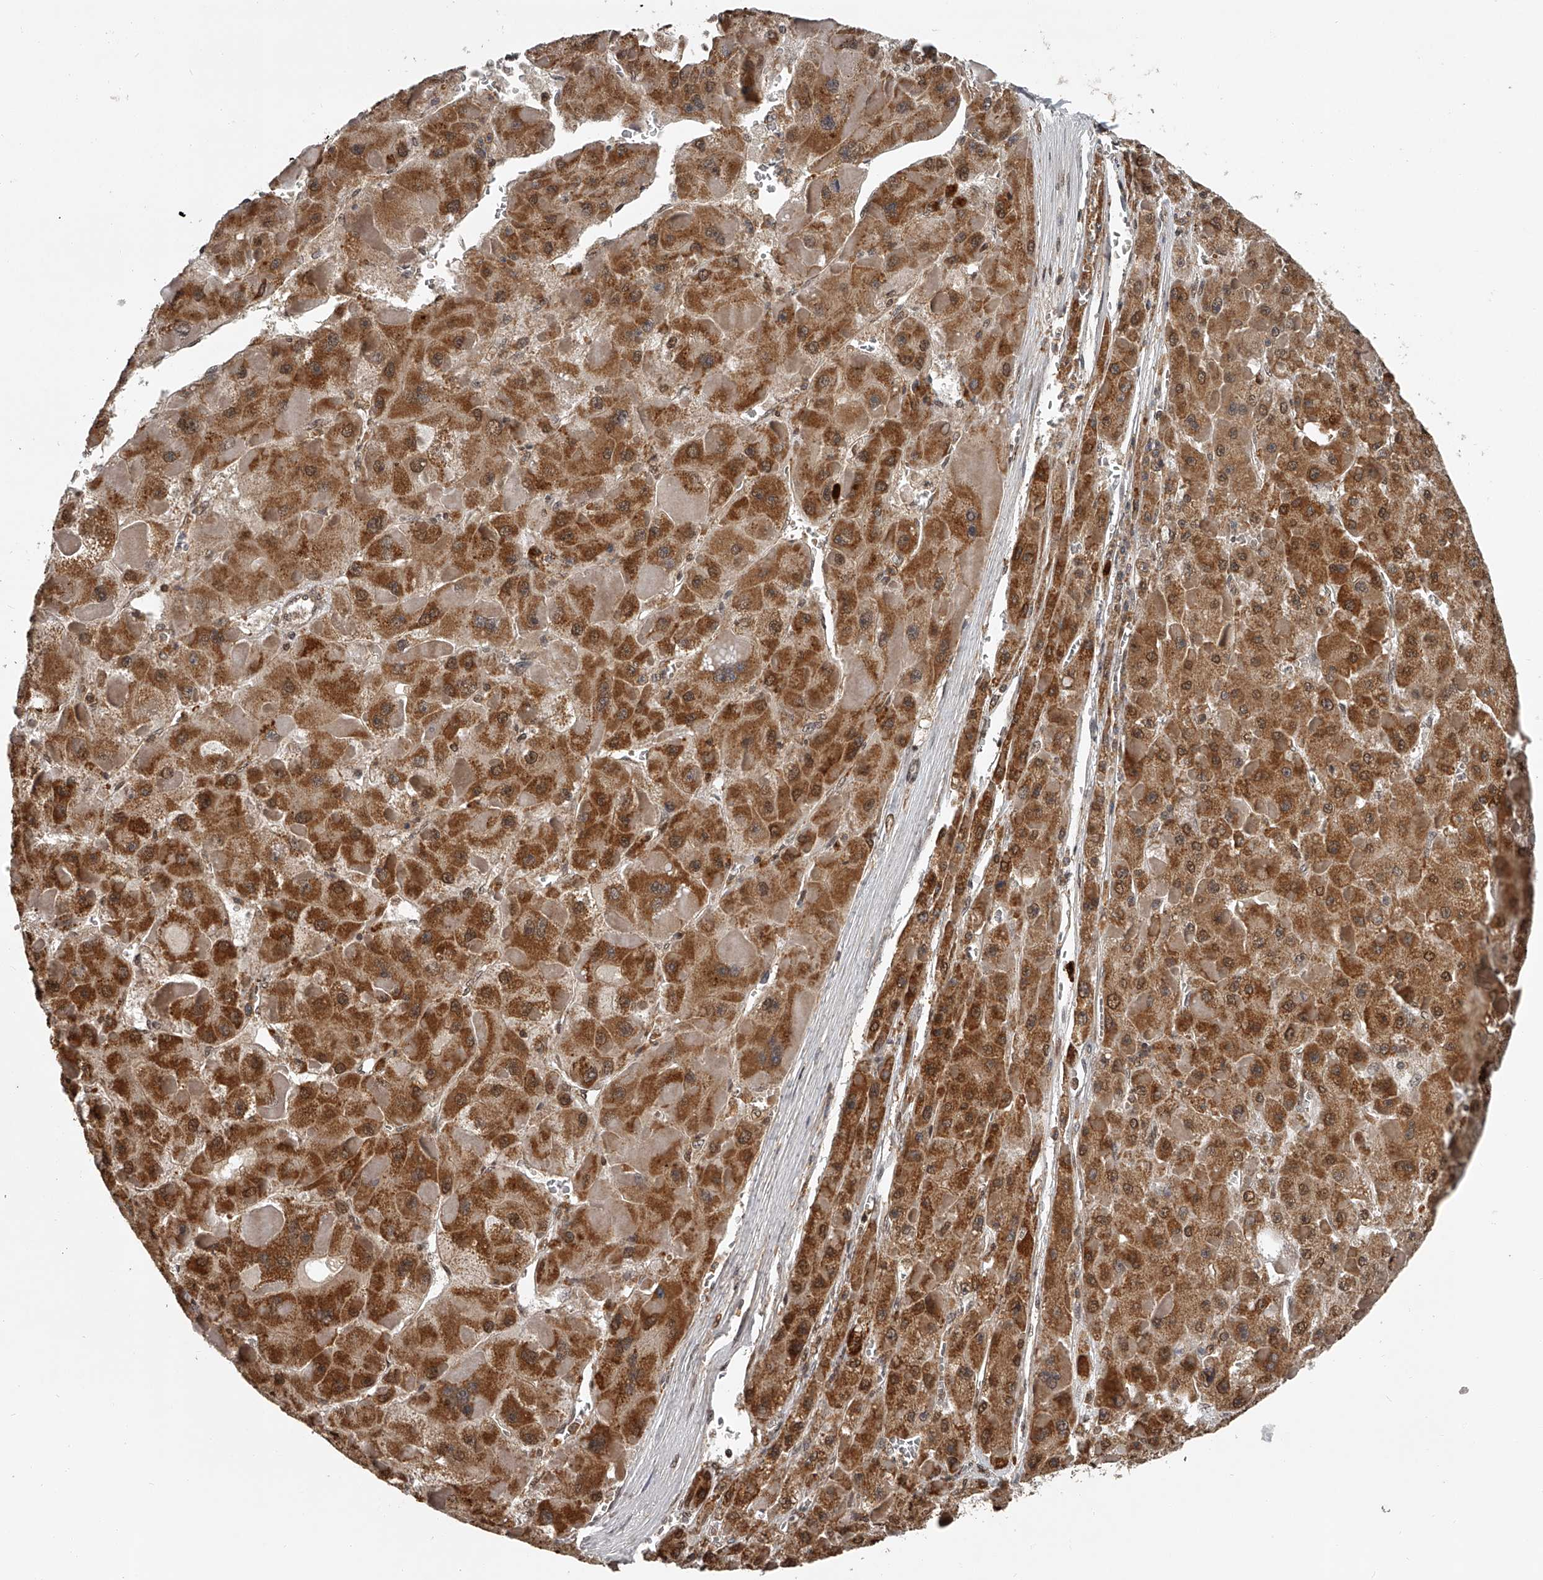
{"staining": {"intensity": "moderate", "quantity": ">75%", "location": "cytoplasmic/membranous,nuclear"}, "tissue": "liver cancer", "cell_type": "Tumor cells", "image_type": "cancer", "snomed": [{"axis": "morphology", "description": "Carcinoma, Hepatocellular, NOS"}, {"axis": "topography", "description": "Liver"}], "caption": "DAB (3,3'-diaminobenzidine) immunohistochemical staining of human hepatocellular carcinoma (liver) exhibits moderate cytoplasmic/membranous and nuclear protein positivity in approximately >75% of tumor cells. (DAB IHC, brown staining for protein, blue staining for nuclei).", "gene": "PLEKHG1", "patient": {"sex": "female", "age": 73}}